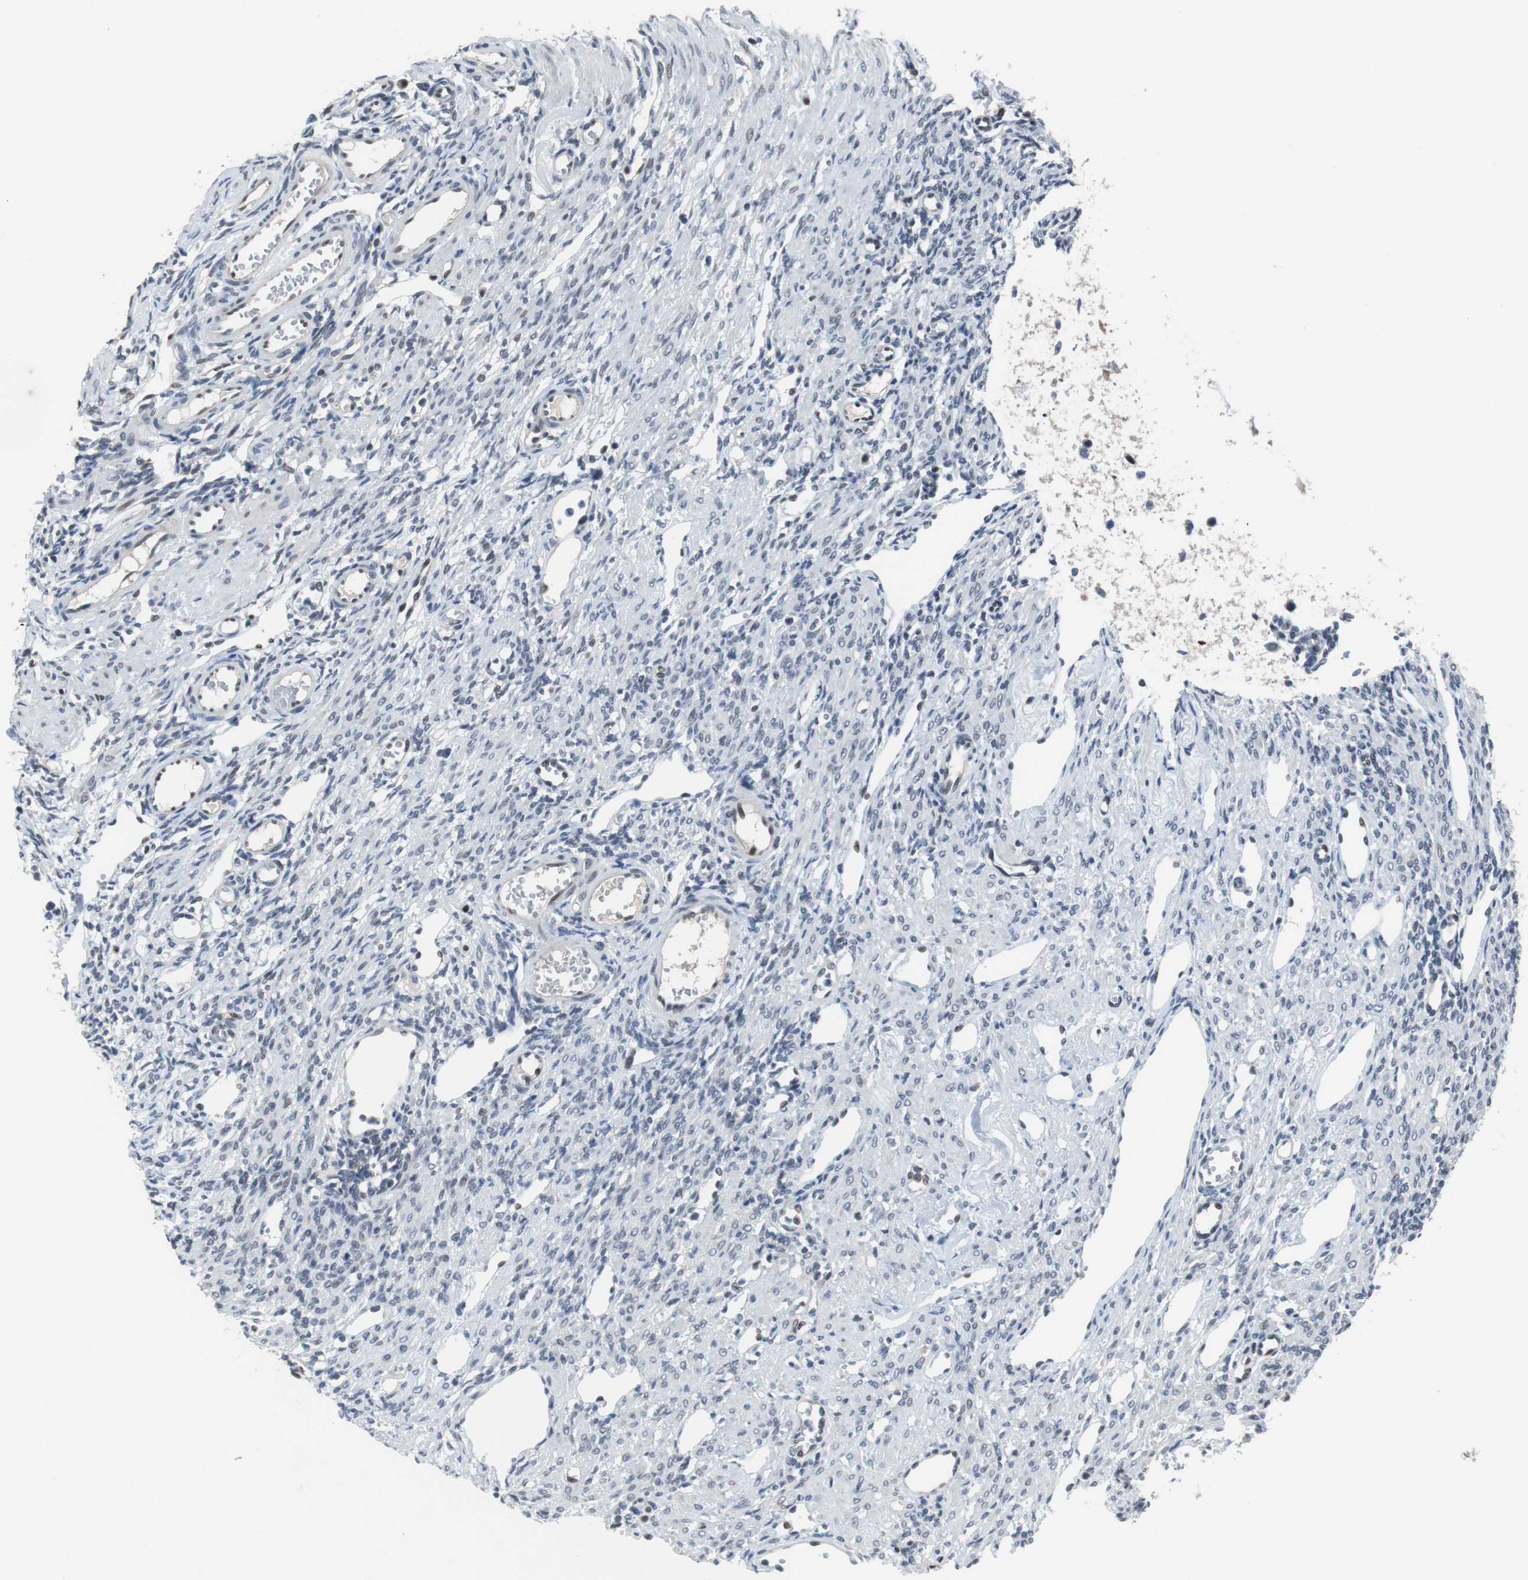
{"staining": {"intensity": "negative", "quantity": "none", "location": "none"}, "tissue": "ovary", "cell_type": "Ovarian stroma cells", "image_type": "normal", "snomed": [{"axis": "morphology", "description": "Normal tissue, NOS"}, {"axis": "topography", "description": "Ovary"}], "caption": "Image shows no significant protein positivity in ovarian stroma cells of benign ovary. (DAB IHC visualized using brightfield microscopy, high magnification).", "gene": "TP63", "patient": {"sex": "female", "age": 33}}